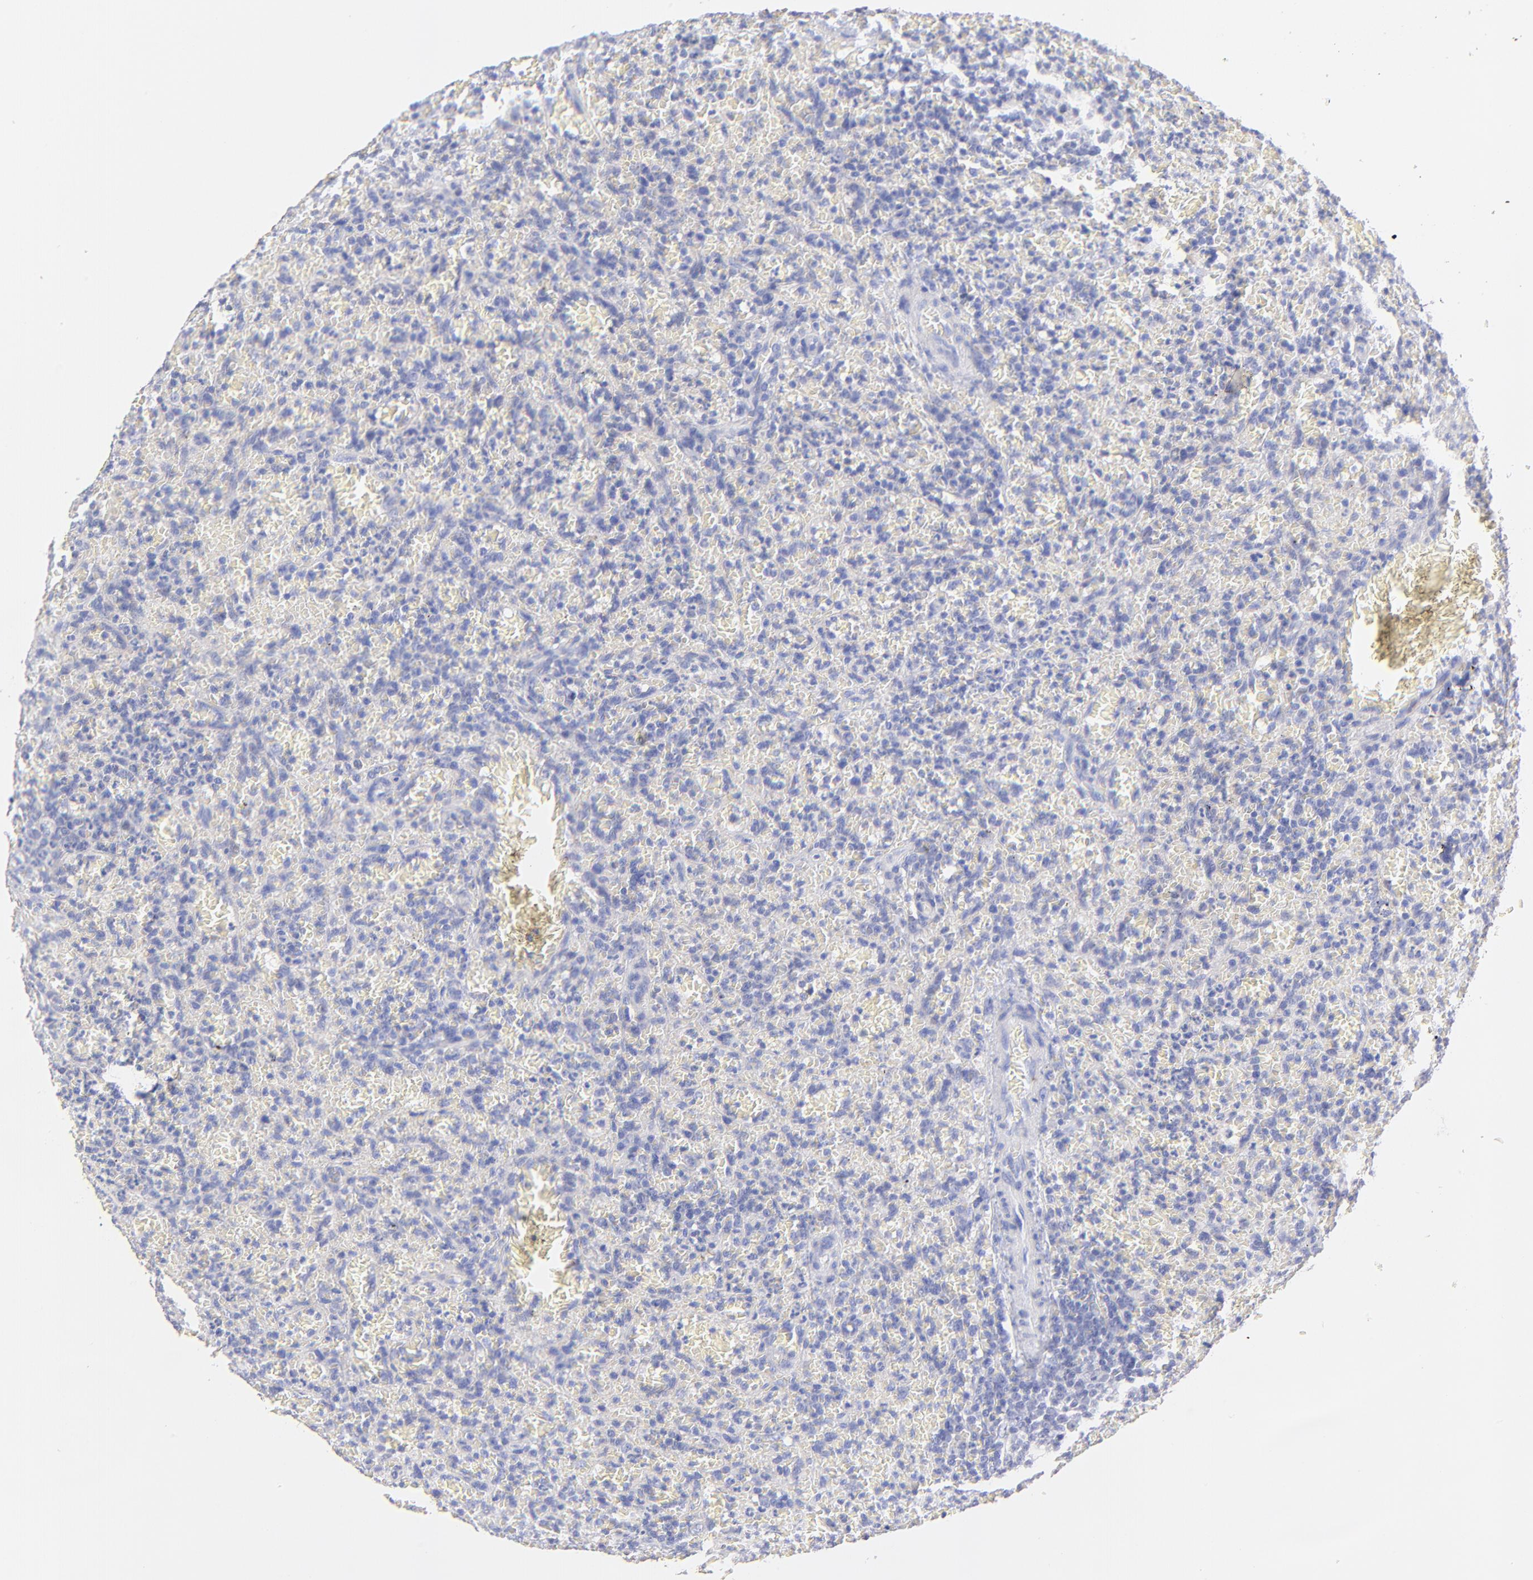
{"staining": {"intensity": "negative", "quantity": "none", "location": "none"}, "tissue": "lymphoma", "cell_type": "Tumor cells", "image_type": "cancer", "snomed": [{"axis": "morphology", "description": "Malignant lymphoma, non-Hodgkin's type, Low grade"}, {"axis": "topography", "description": "Spleen"}], "caption": "High power microscopy micrograph of an IHC photomicrograph of low-grade malignant lymphoma, non-Hodgkin's type, revealing no significant positivity in tumor cells.", "gene": "EBP", "patient": {"sex": "female", "age": 64}}